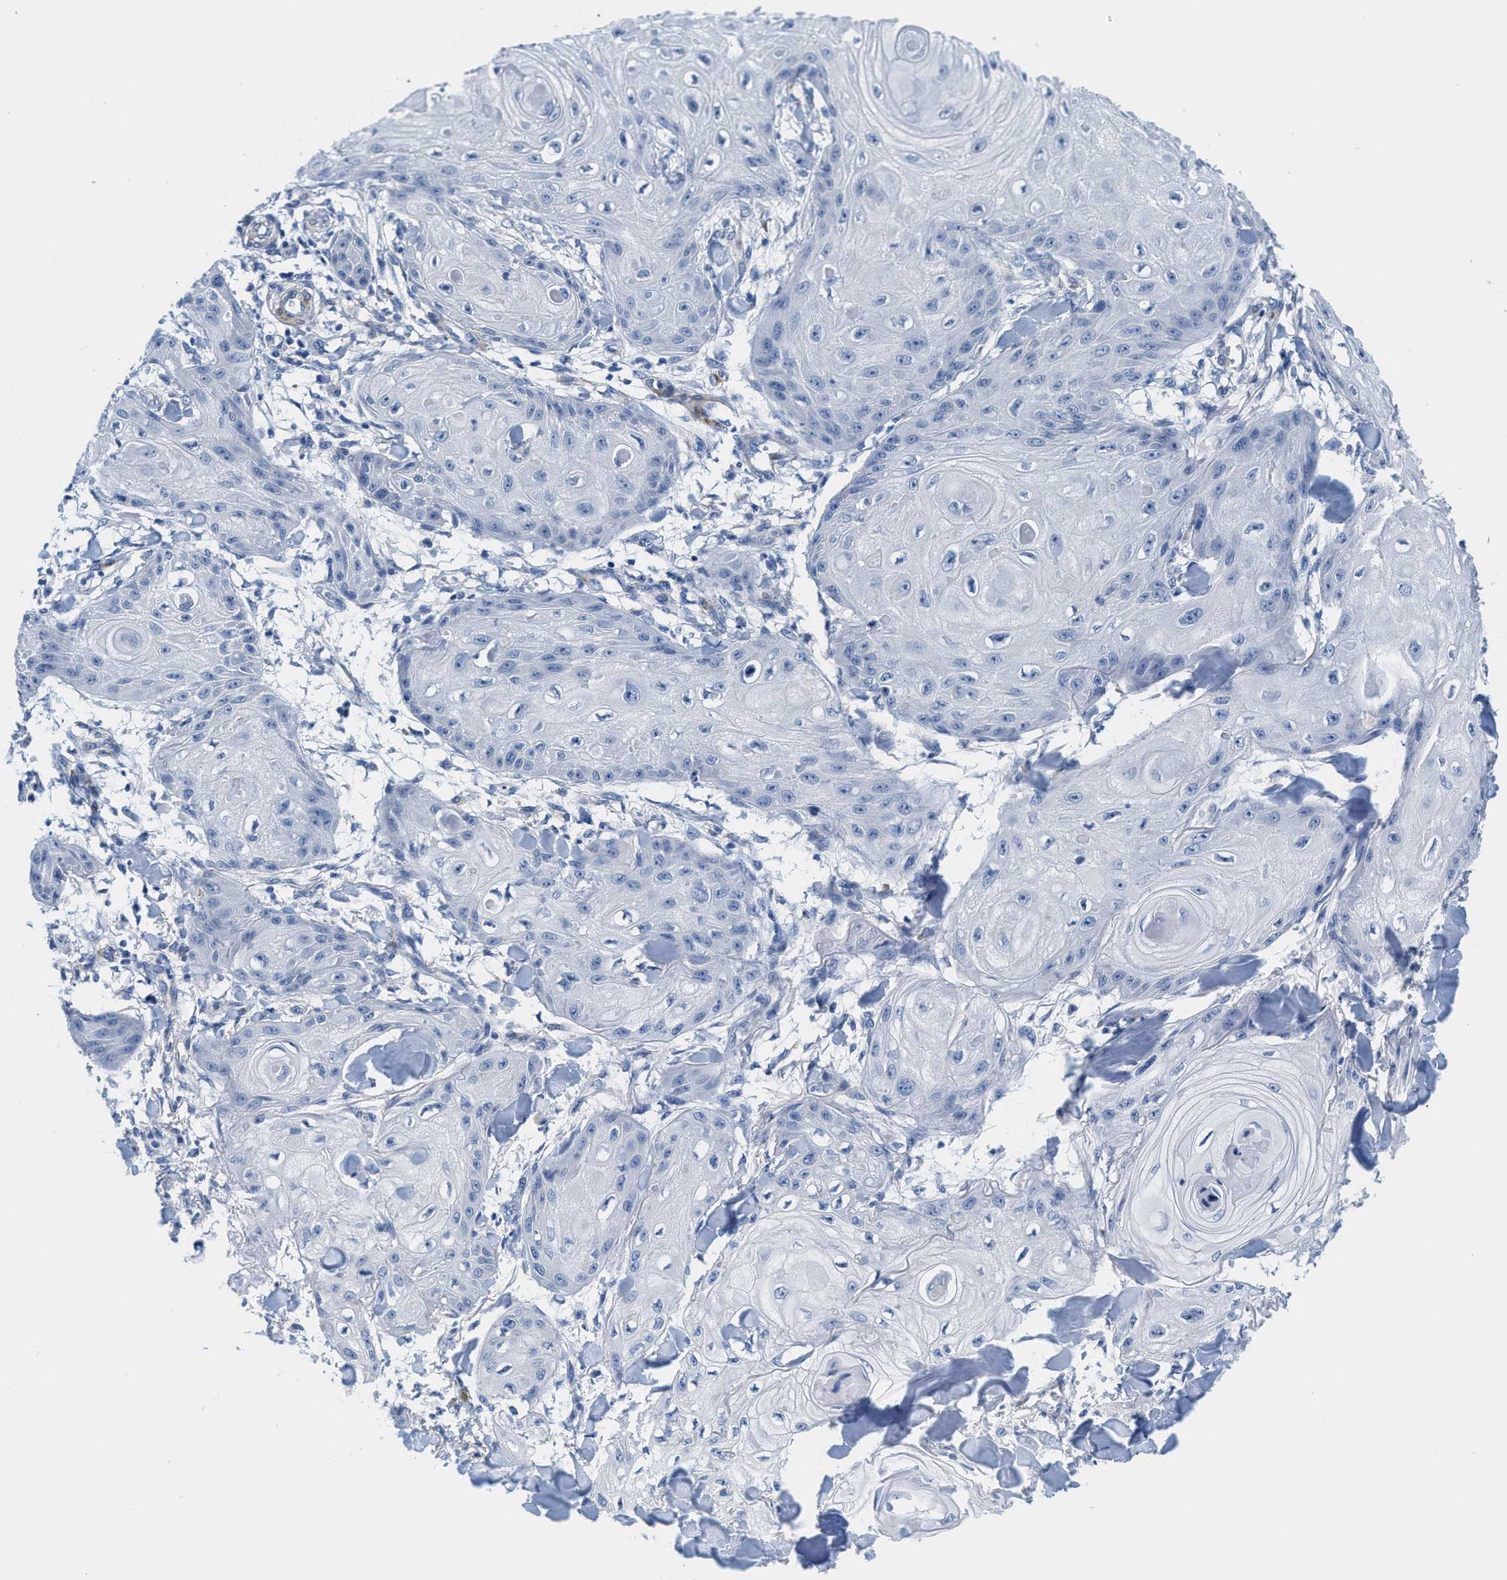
{"staining": {"intensity": "negative", "quantity": "none", "location": "none"}, "tissue": "skin cancer", "cell_type": "Tumor cells", "image_type": "cancer", "snomed": [{"axis": "morphology", "description": "Squamous cell carcinoma, NOS"}, {"axis": "topography", "description": "Skin"}], "caption": "This is a photomicrograph of immunohistochemistry staining of skin cancer (squamous cell carcinoma), which shows no positivity in tumor cells. Brightfield microscopy of immunohistochemistry stained with DAB (brown) and hematoxylin (blue), captured at high magnification.", "gene": "DSCAM", "patient": {"sex": "male", "age": 74}}